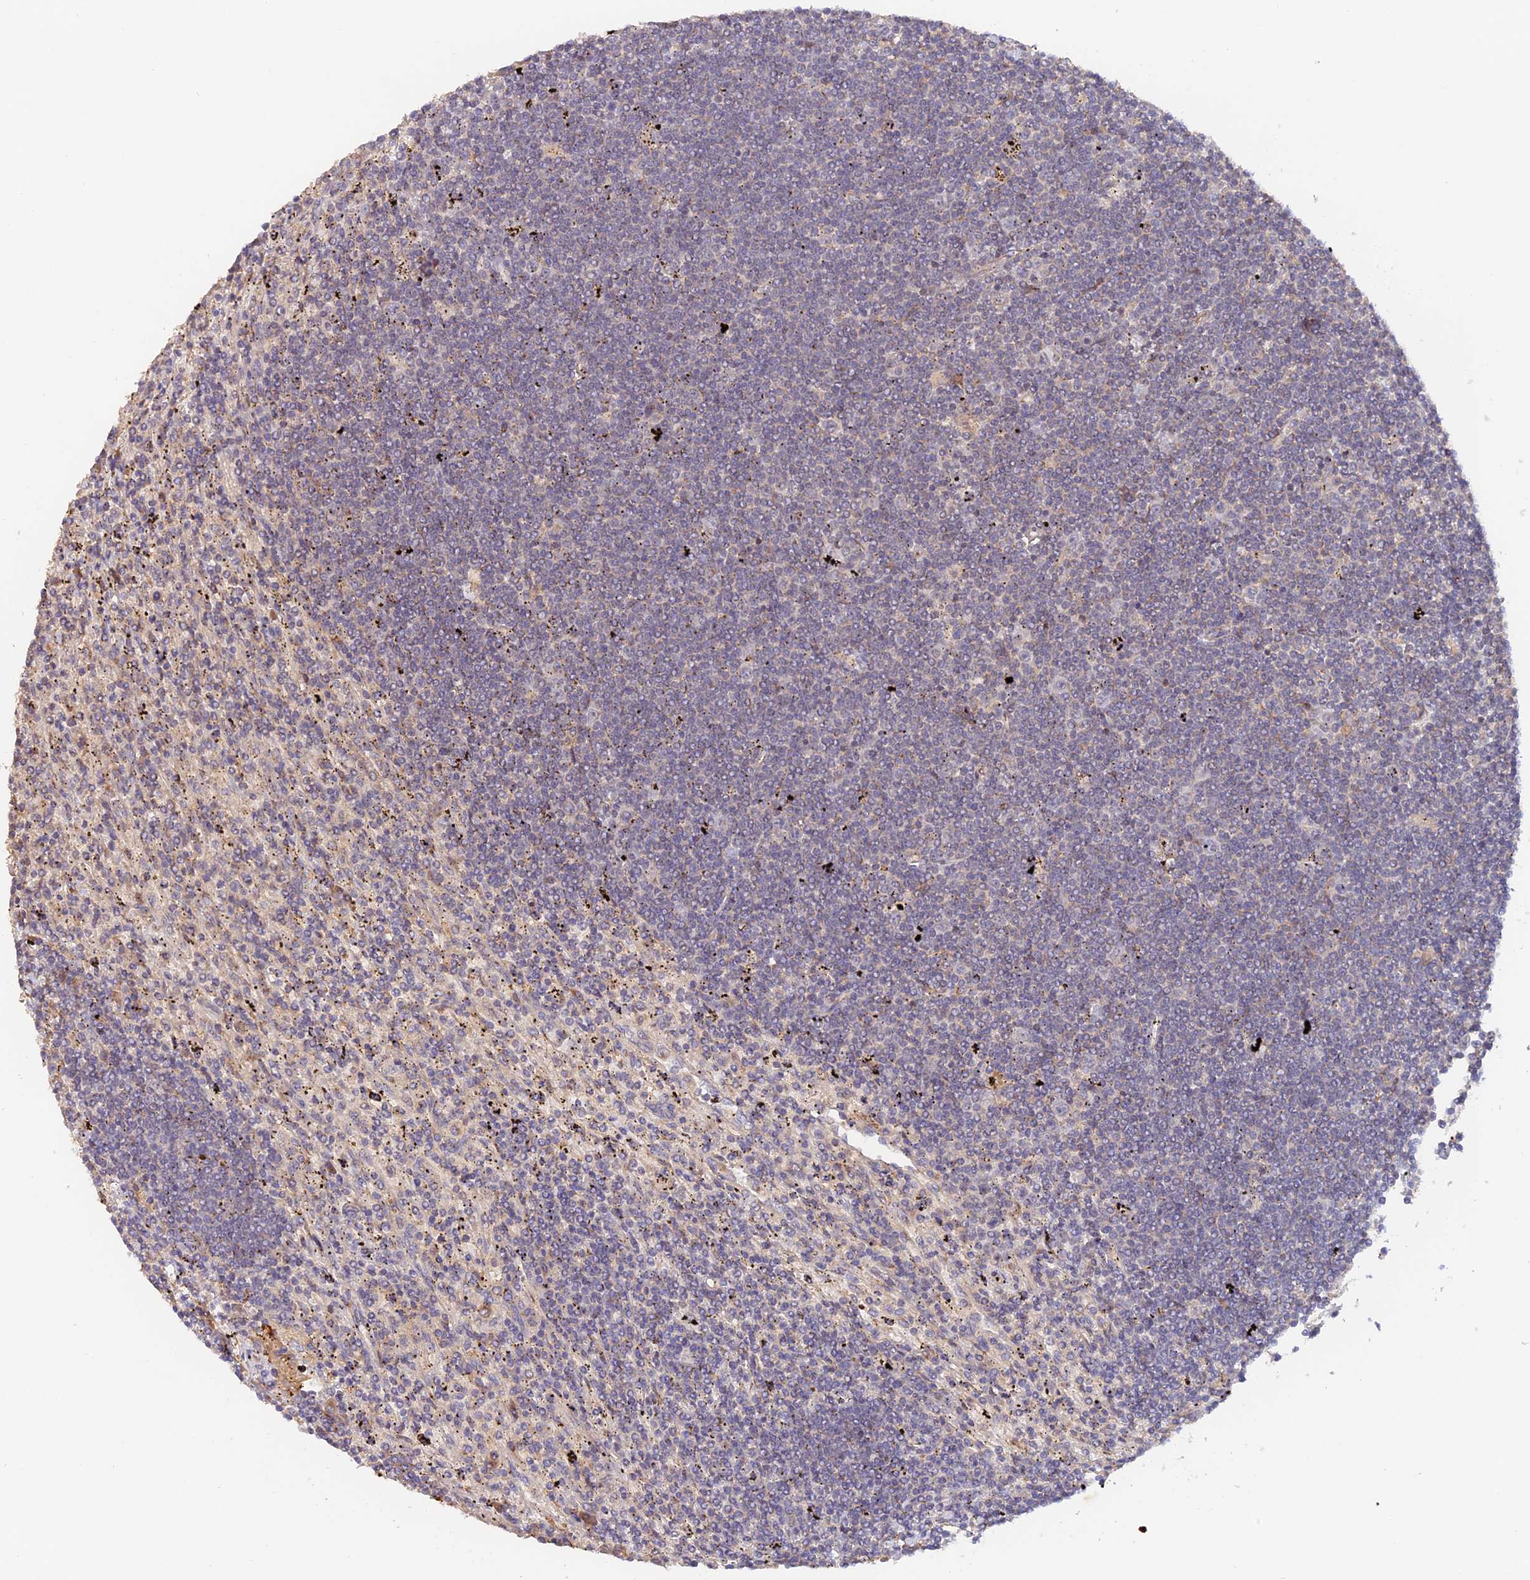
{"staining": {"intensity": "negative", "quantity": "none", "location": "none"}, "tissue": "lymphoma", "cell_type": "Tumor cells", "image_type": "cancer", "snomed": [{"axis": "morphology", "description": "Malignant lymphoma, non-Hodgkin's type, Low grade"}, {"axis": "topography", "description": "Spleen"}], "caption": "Tumor cells are negative for brown protein staining in low-grade malignant lymphoma, non-Hodgkin's type. The staining was performed using DAB (3,3'-diaminobenzidine) to visualize the protein expression in brown, while the nuclei were stained in blue with hematoxylin (Magnification: 20x).", "gene": "TANGO6", "patient": {"sex": "male", "age": 76}}